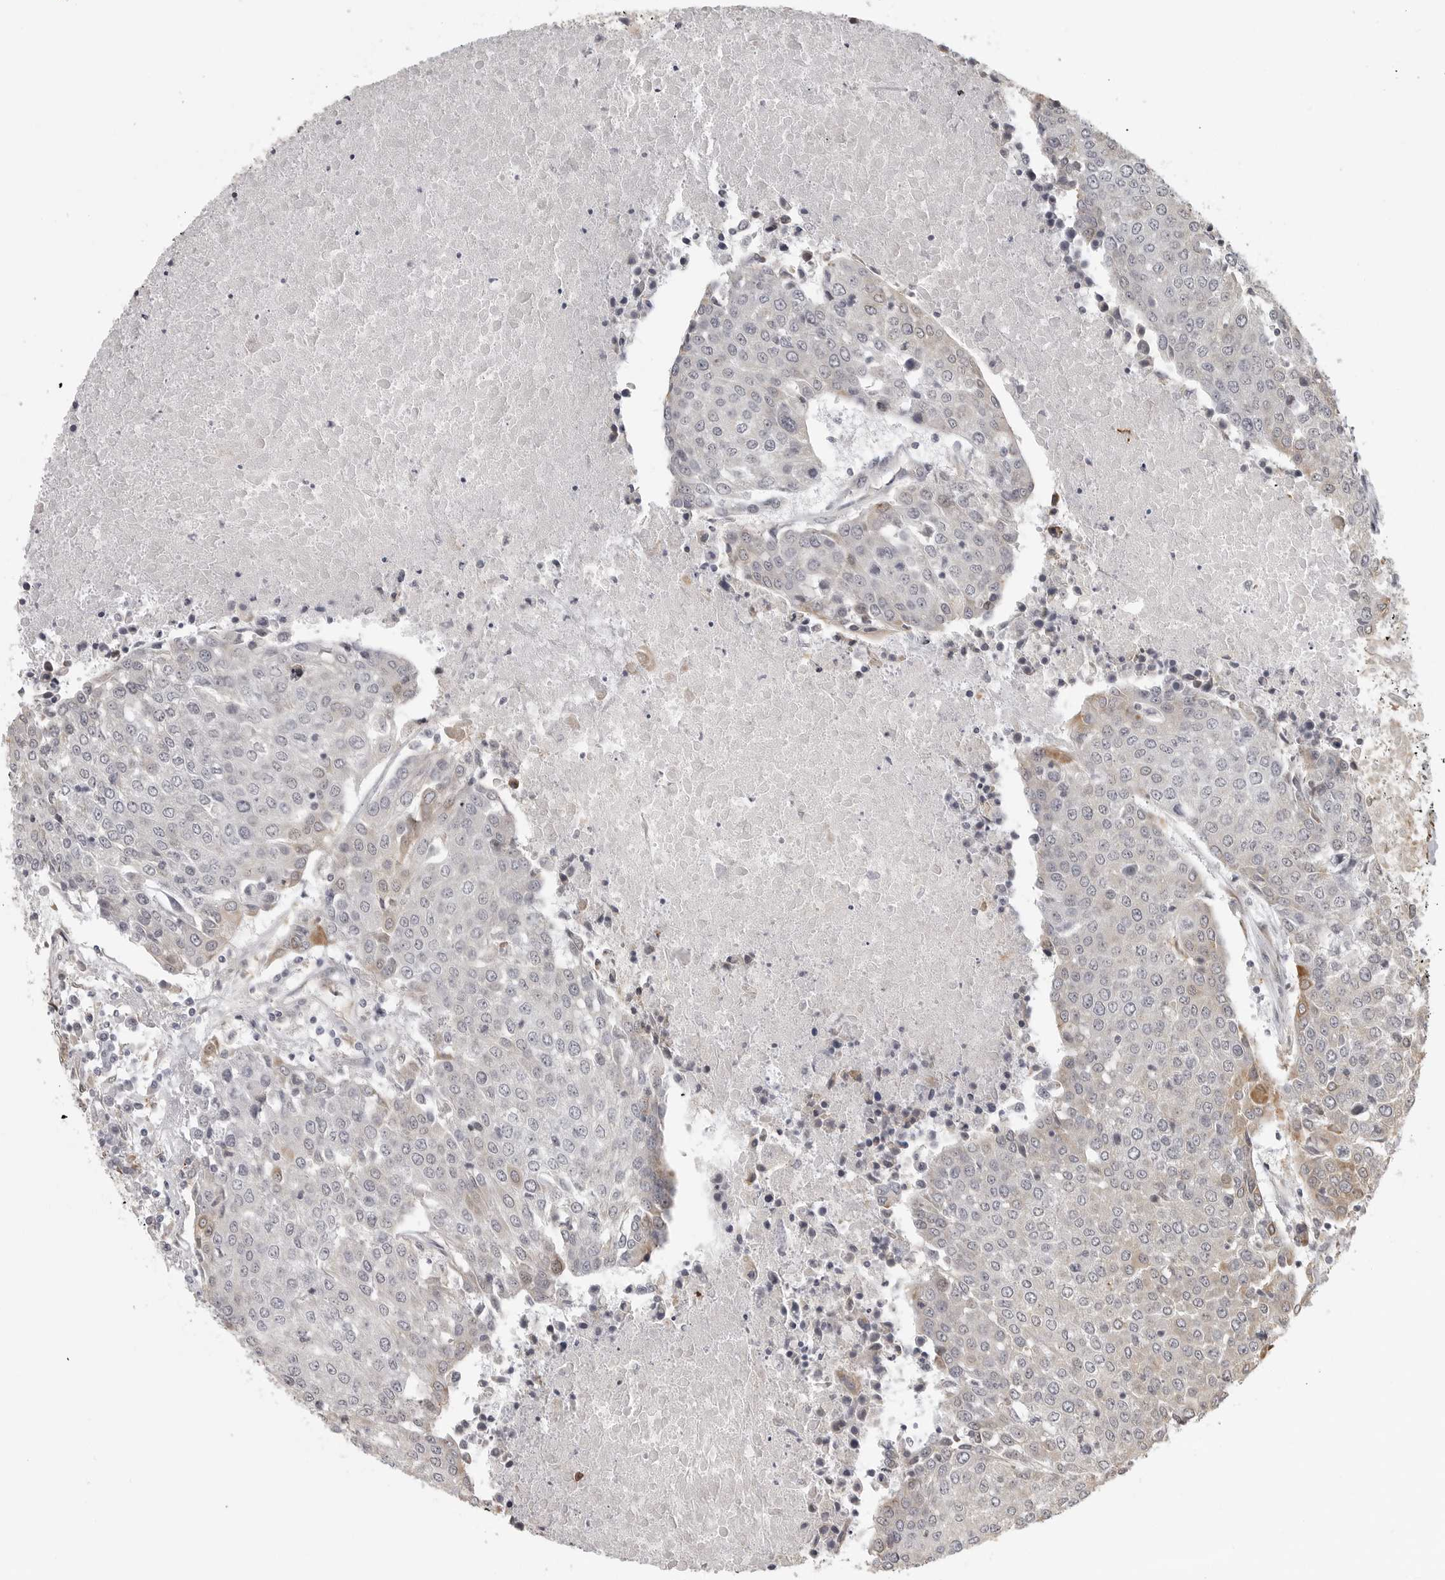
{"staining": {"intensity": "negative", "quantity": "none", "location": "none"}, "tissue": "urothelial cancer", "cell_type": "Tumor cells", "image_type": "cancer", "snomed": [{"axis": "morphology", "description": "Urothelial carcinoma, High grade"}, {"axis": "topography", "description": "Urinary bladder"}], "caption": "An image of human high-grade urothelial carcinoma is negative for staining in tumor cells.", "gene": "IDO1", "patient": {"sex": "female", "age": 85}}